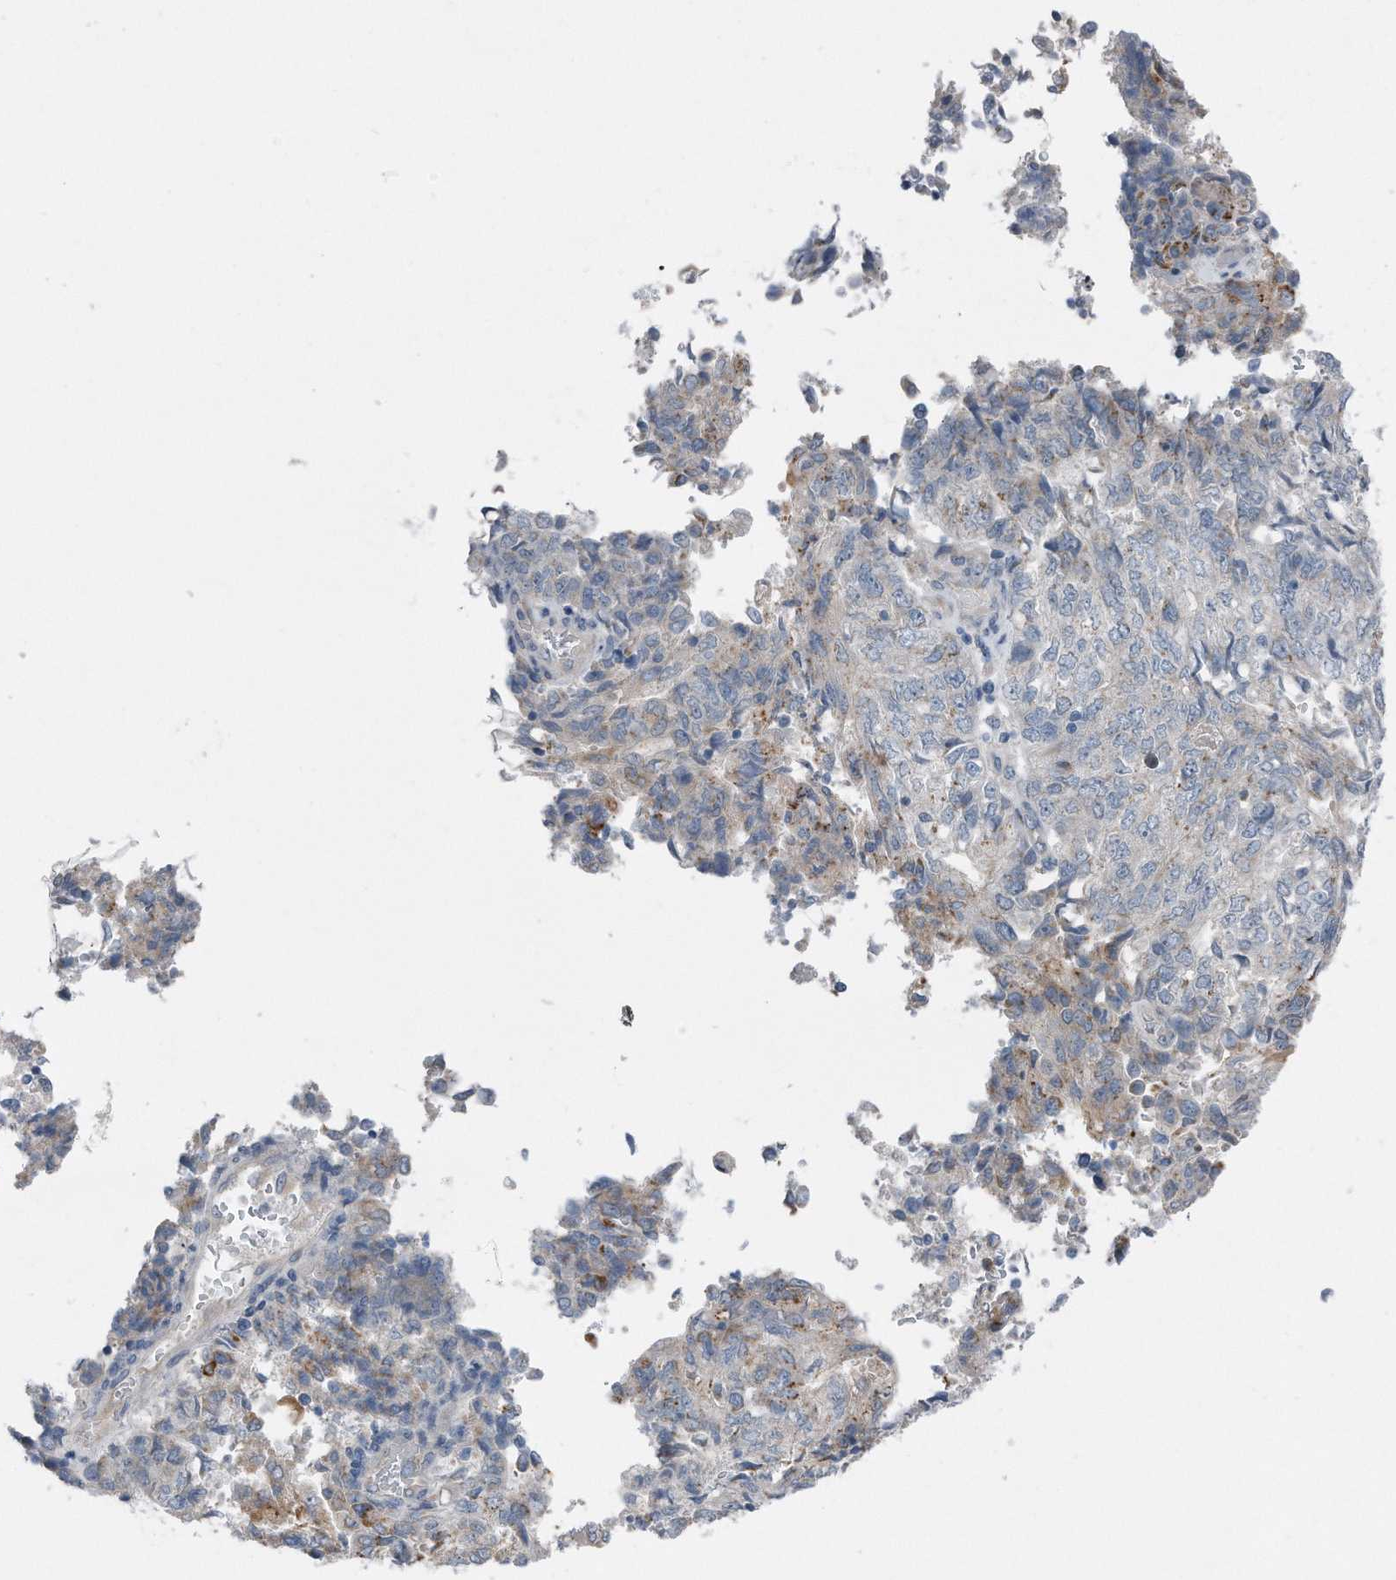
{"staining": {"intensity": "negative", "quantity": "none", "location": "none"}, "tissue": "endometrial cancer", "cell_type": "Tumor cells", "image_type": "cancer", "snomed": [{"axis": "morphology", "description": "Adenocarcinoma, NOS"}, {"axis": "topography", "description": "Endometrium"}], "caption": "Tumor cells show no significant protein positivity in endometrial cancer.", "gene": "YRDC", "patient": {"sex": "female", "age": 80}}